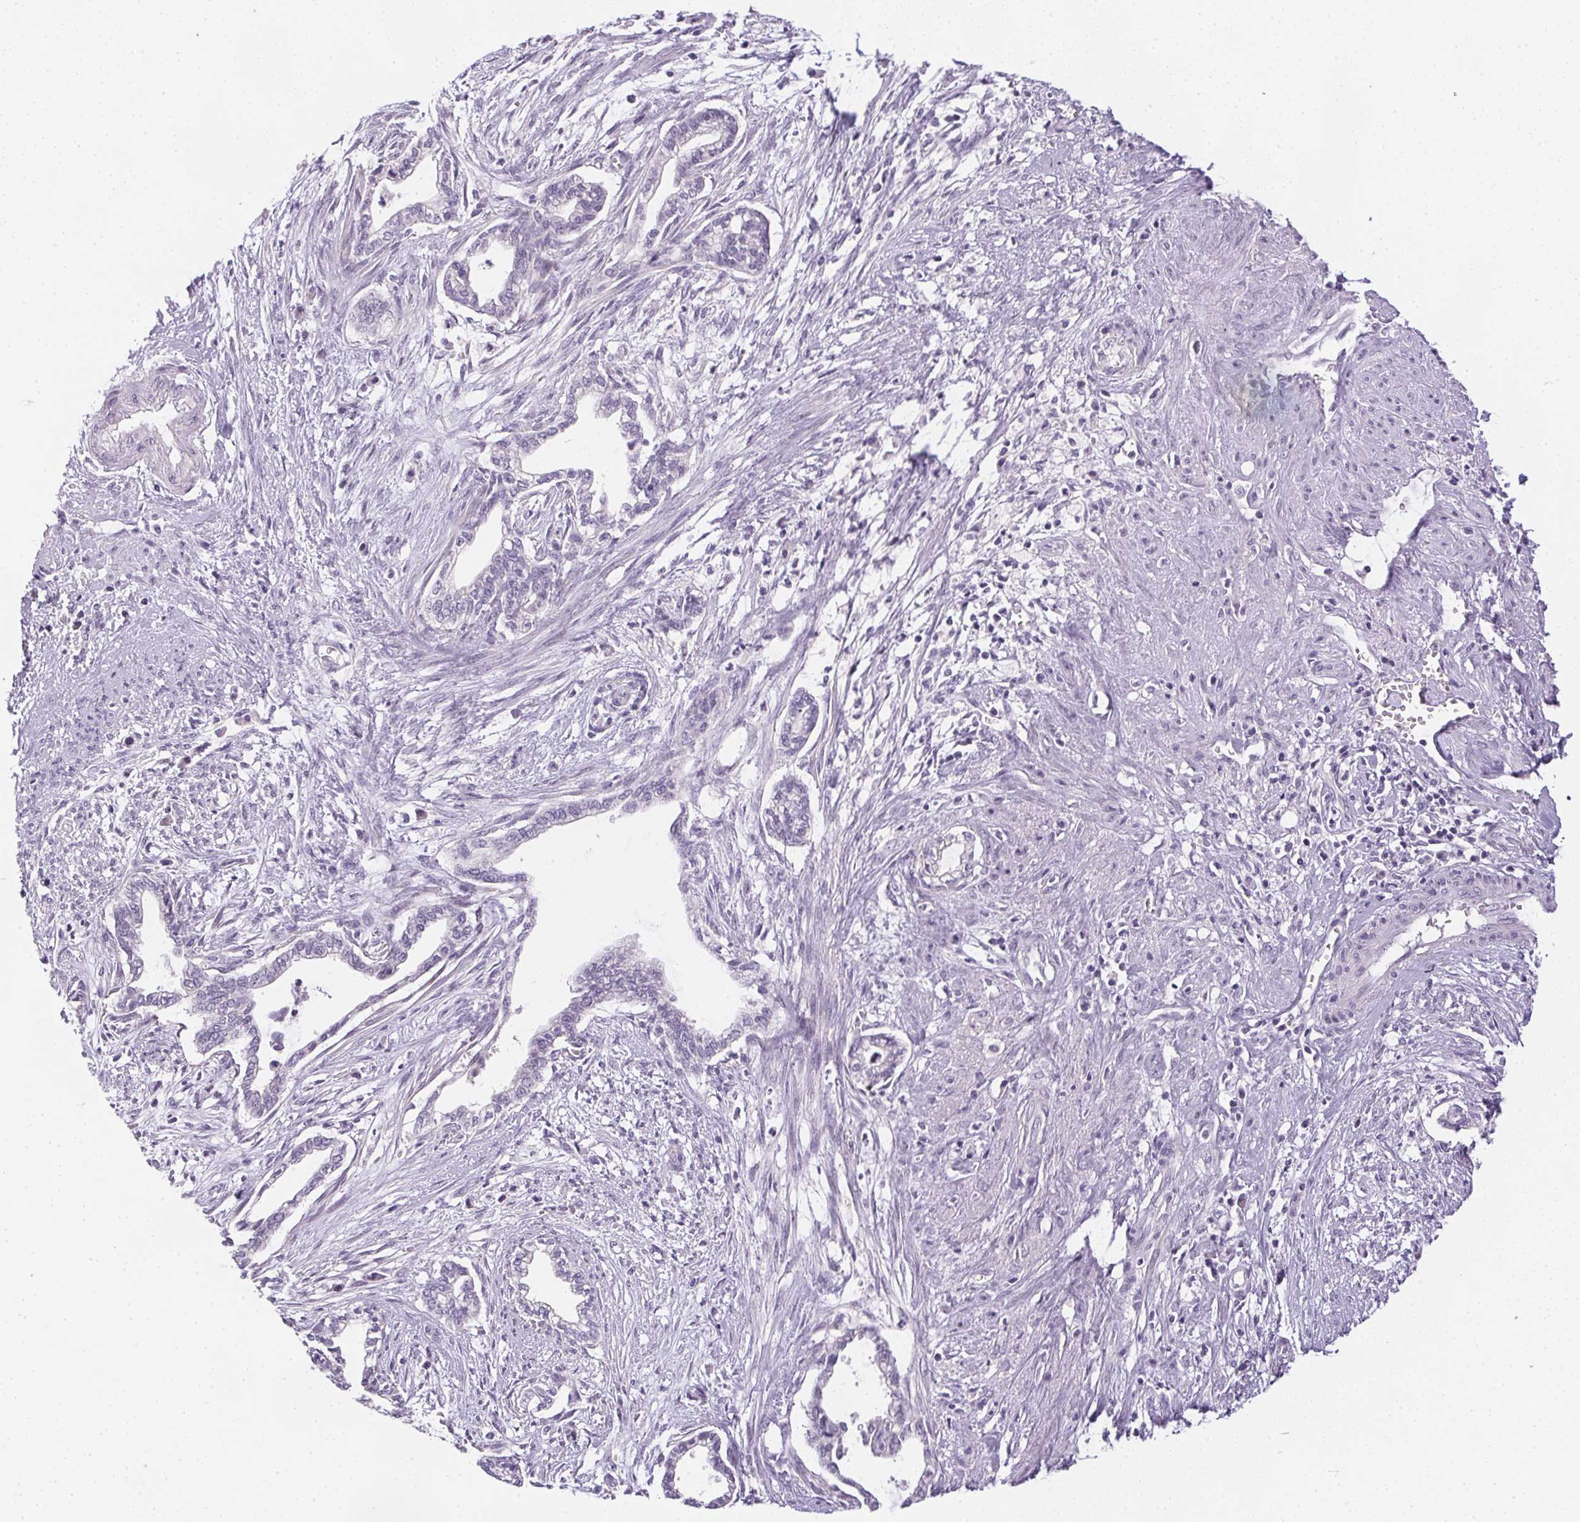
{"staining": {"intensity": "negative", "quantity": "none", "location": "none"}, "tissue": "cervical cancer", "cell_type": "Tumor cells", "image_type": "cancer", "snomed": [{"axis": "morphology", "description": "Adenocarcinoma, NOS"}, {"axis": "topography", "description": "Cervix"}], "caption": "Tumor cells are negative for protein expression in human cervical cancer (adenocarcinoma).", "gene": "GSDMC", "patient": {"sex": "female", "age": 62}}